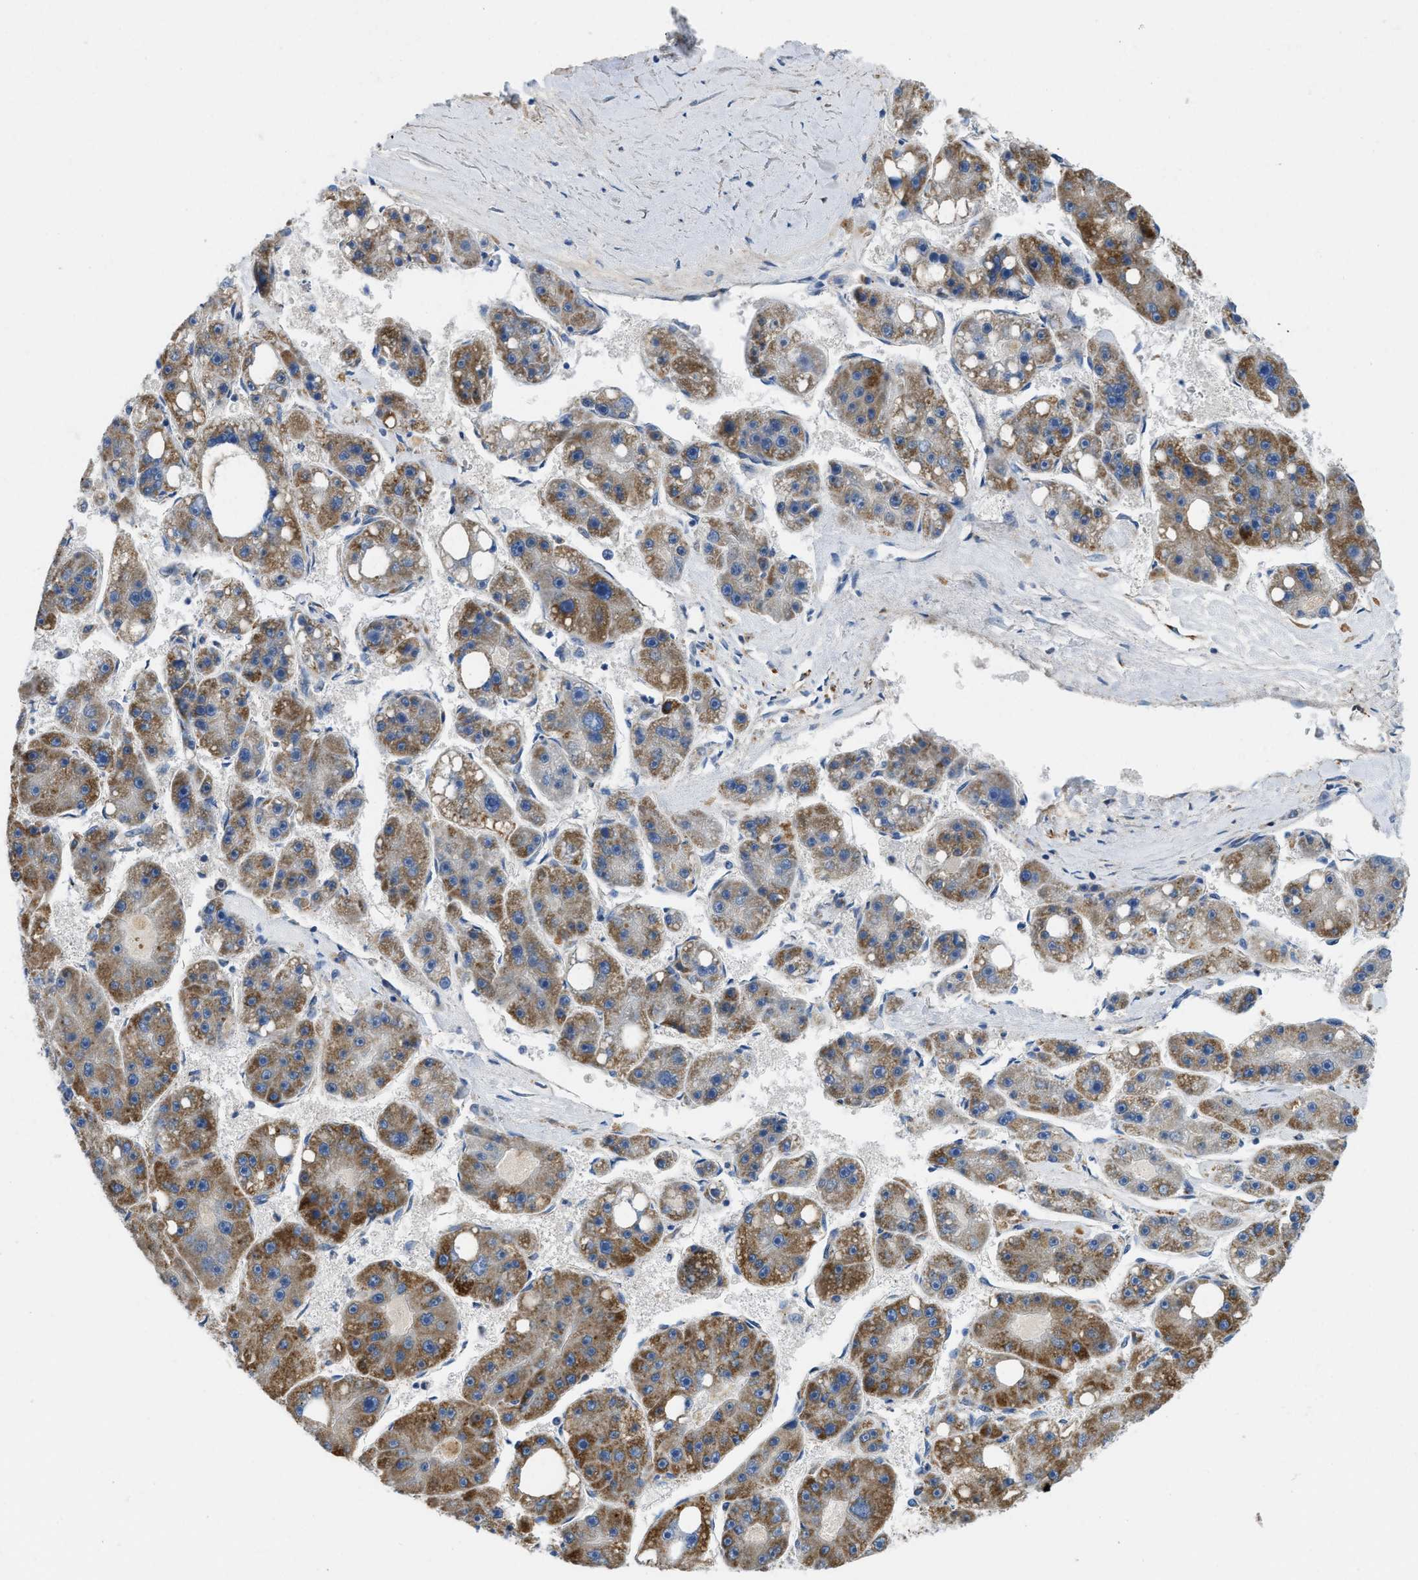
{"staining": {"intensity": "moderate", "quantity": ">75%", "location": "cytoplasmic/membranous"}, "tissue": "liver cancer", "cell_type": "Tumor cells", "image_type": "cancer", "snomed": [{"axis": "morphology", "description": "Carcinoma, Hepatocellular, NOS"}, {"axis": "topography", "description": "Liver"}], "caption": "A histopathology image of human hepatocellular carcinoma (liver) stained for a protein demonstrates moderate cytoplasmic/membranous brown staining in tumor cells. Immunohistochemistry (ihc) stains the protein in brown and the nuclei are stained blue.", "gene": "SLC25A13", "patient": {"sex": "female", "age": 61}}